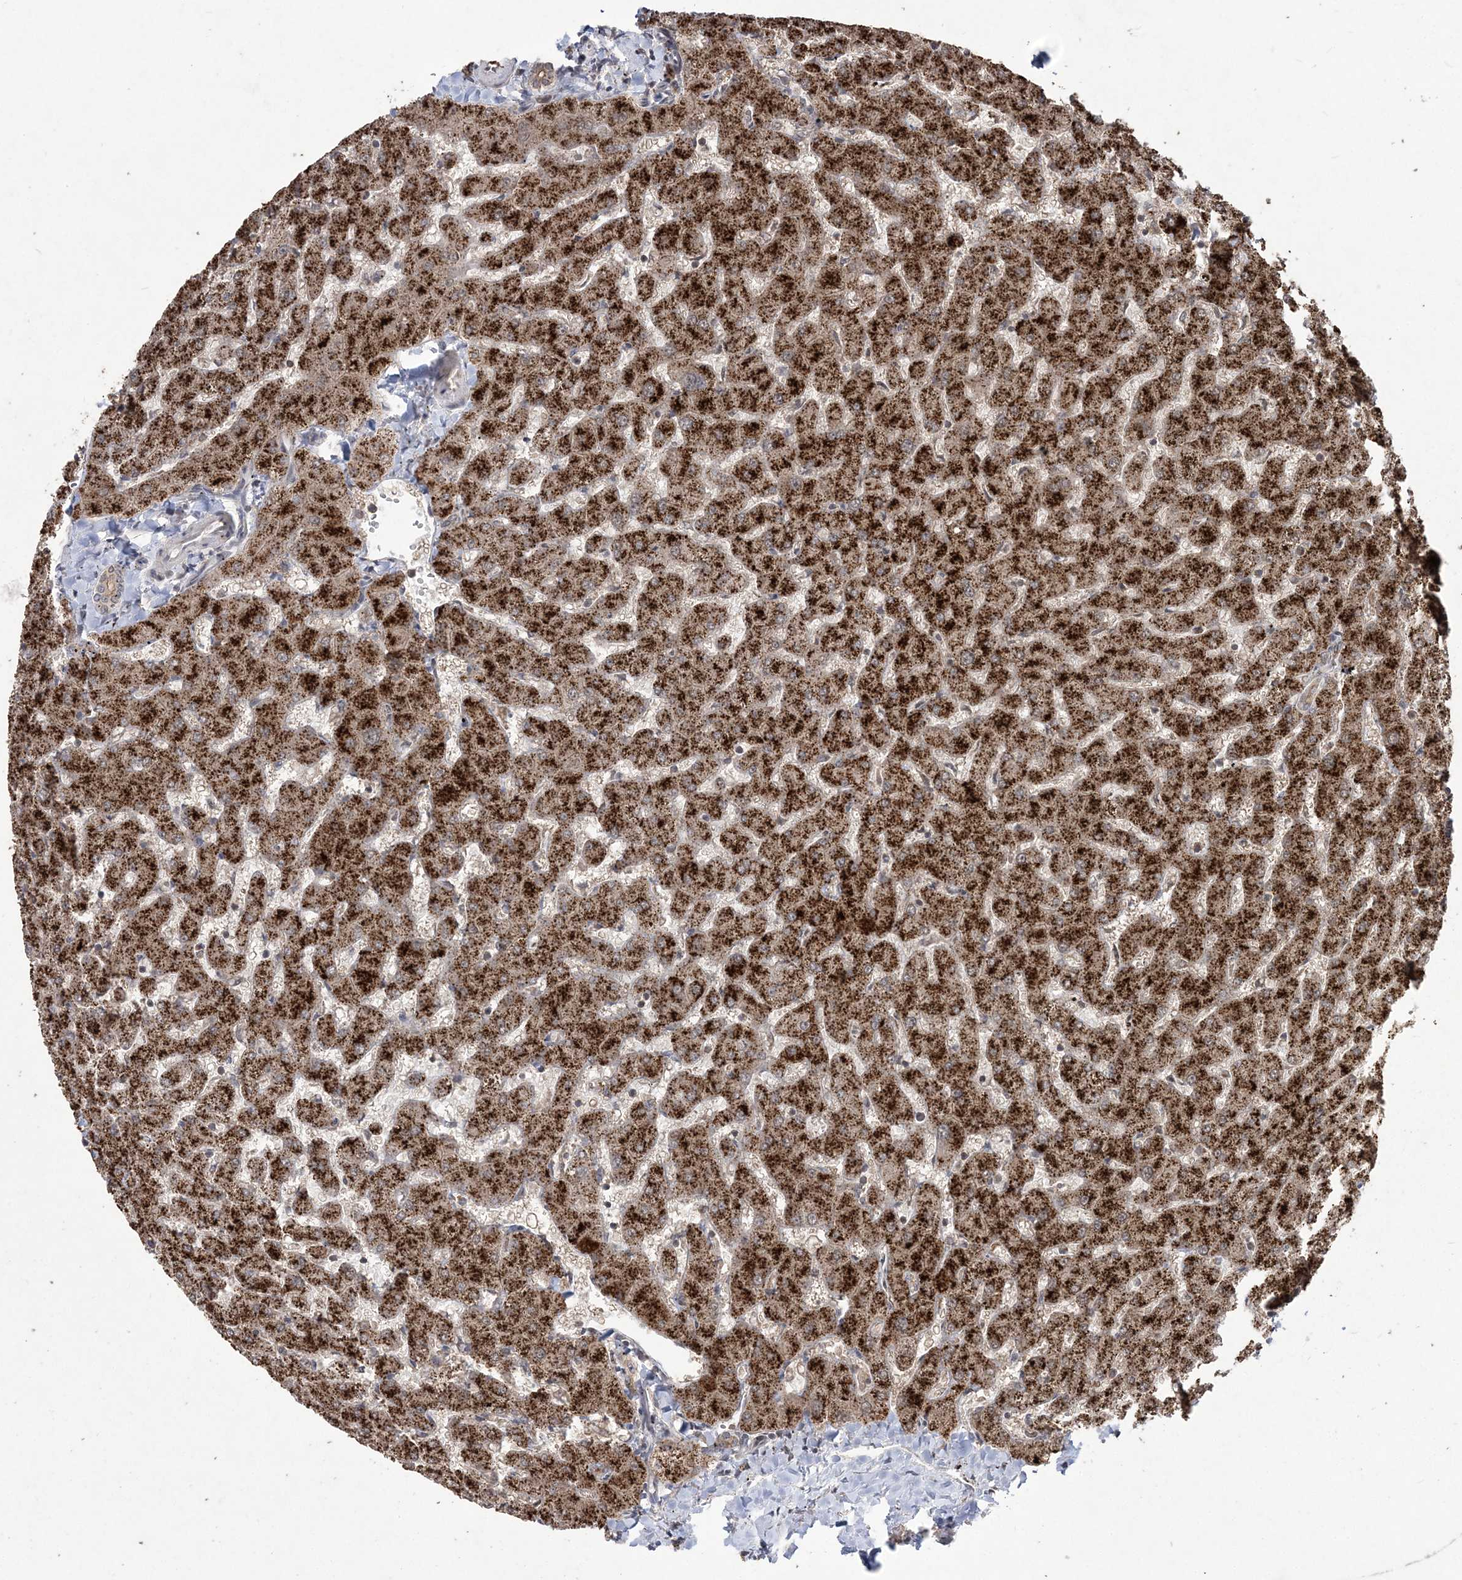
{"staining": {"intensity": "weak", "quantity": ">75%", "location": "cytoplasmic/membranous"}, "tissue": "liver", "cell_type": "Cholangiocytes", "image_type": "normal", "snomed": [{"axis": "morphology", "description": "Normal tissue, NOS"}, {"axis": "topography", "description": "Liver"}], "caption": "A brown stain labels weak cytoplasmic/membranous positivity of a protein in cholangiocytes of benign liver. The protein is stained brown, and the nuclei are stained in blue (DAB IHC with brightfield microscopy, high magnification).", "gene": "EHHADH", "patient": {"sex": "female", "age": 63}}